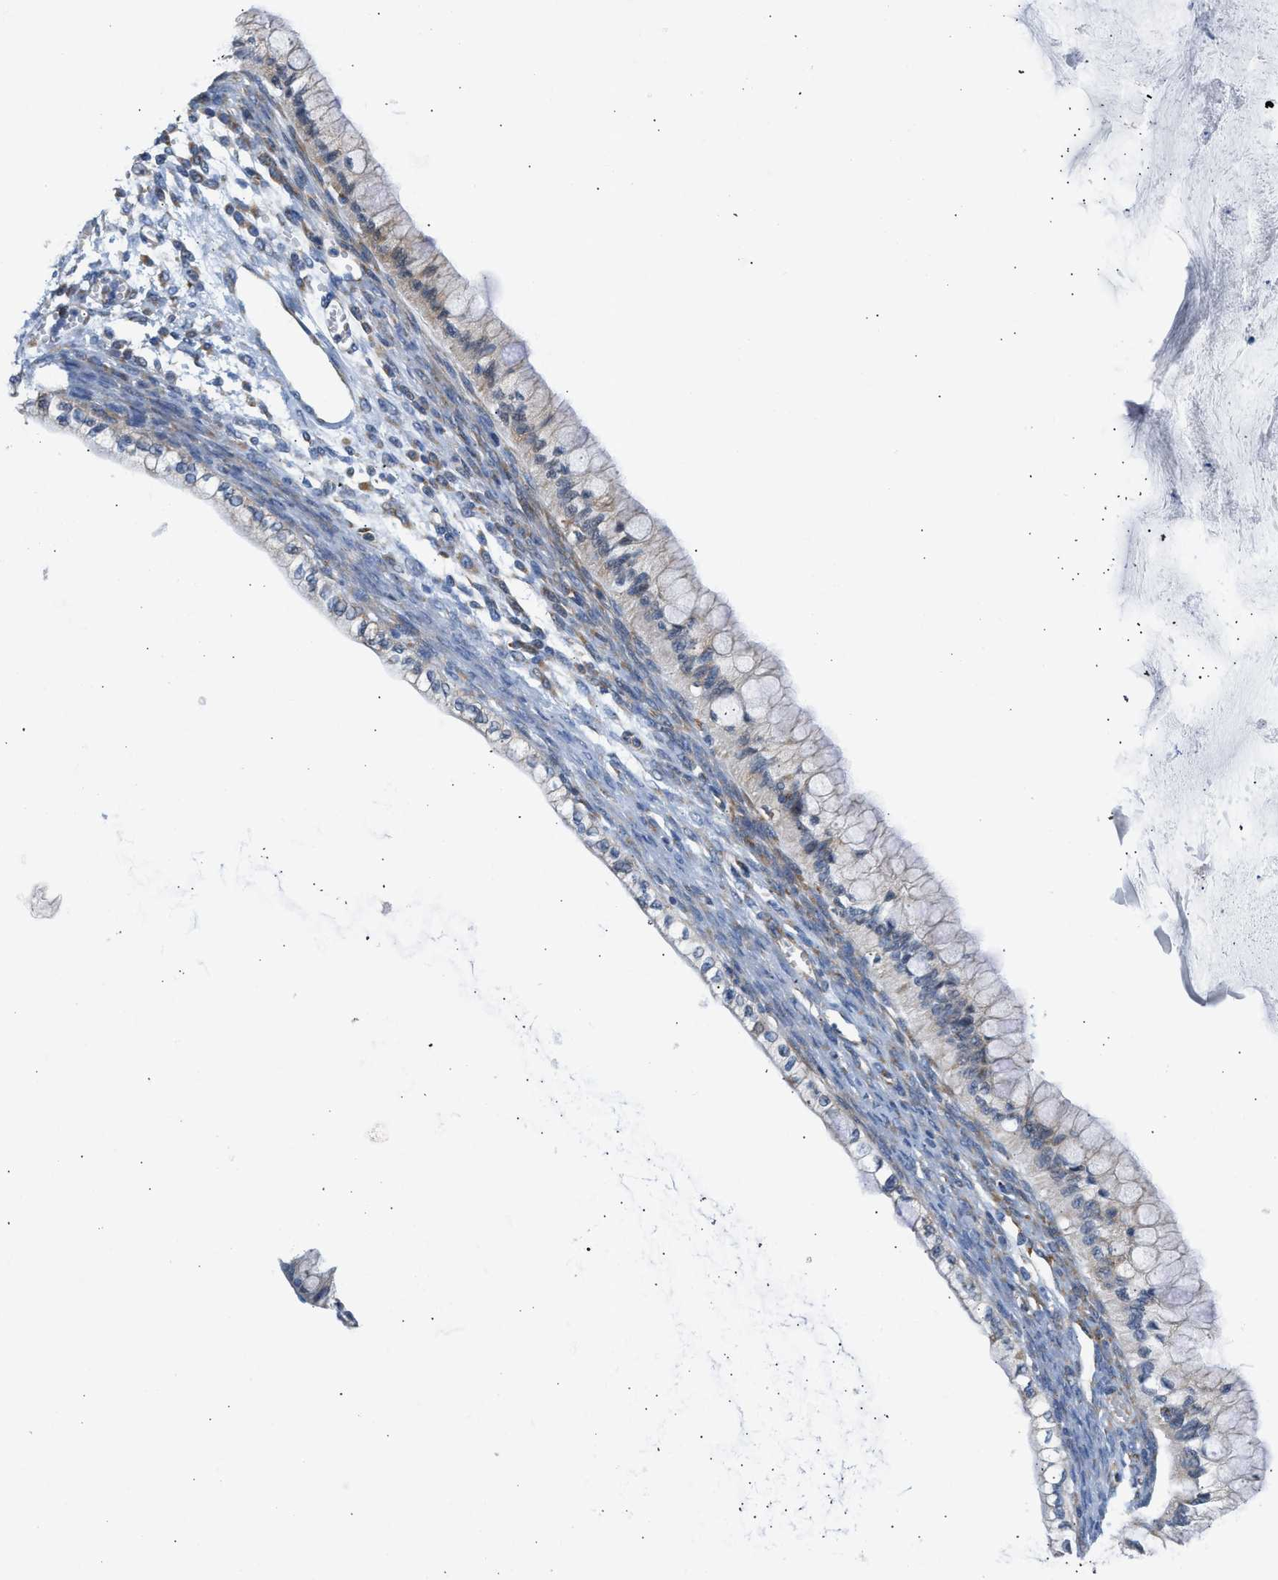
{"staining": {"intensity": "negative", "quantity": "none", "location": "none"}, "tissue": "ovarian cancer", "cell_type": "Tumor cells", "image_type": "cancer", "snomed": [{"axis": "morphology", "description": "Cystadenocarcinoma, mucinous, NOS"}, {"axis": "topography", "description": "Ovary"}], "caption": "A micrograph of human ovarian mucinous cystadenocarcinoma is negative for staining in tumor cells. (Brightfield microscopy of DAB (3,3'-diaminobenzidine) immunohistochemistry at high magnification).", "gene": "CAMKK2", "patient": {"sex": "female", "age": 57}}